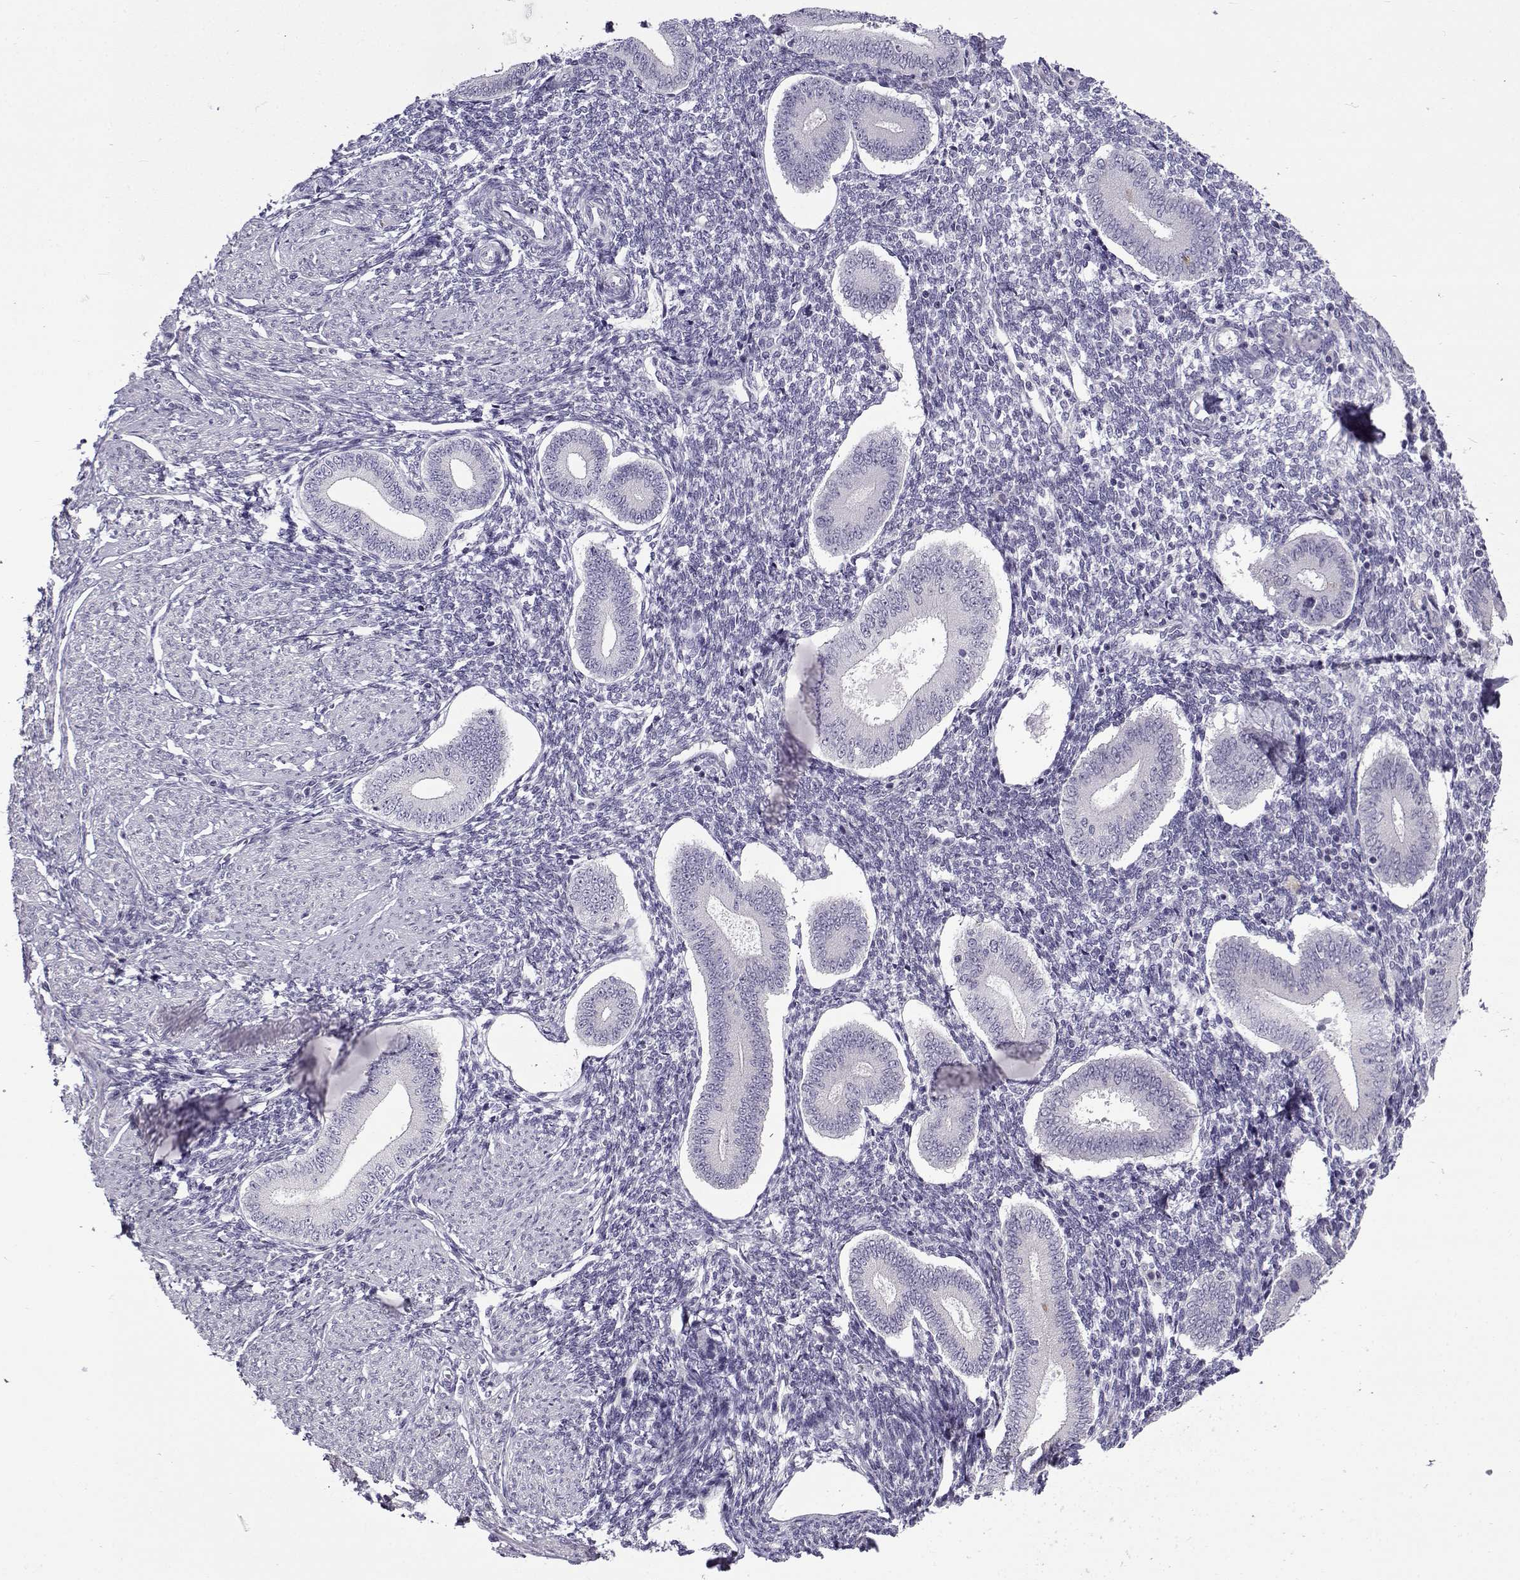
{"staining": {"intensity": "negative", "quantity": "none", "location": "none"}, "tissue": "endometrium", "cell_type": "Cells in endometrial stroma", "image_type": "normal", "snomed": [{"axis": "morphology", "description": "Normal tissue, NOS"}, {"axis": "topography", "description": "Endometrium"}], "caption": "Cells in endometrial stroma are negative for brown protein staining in normal endometrium. (DAB immunohistochemistry (IHC), high magnification).", "gene": "TEX55", "patient": {"sex": "female", "age": 40}}